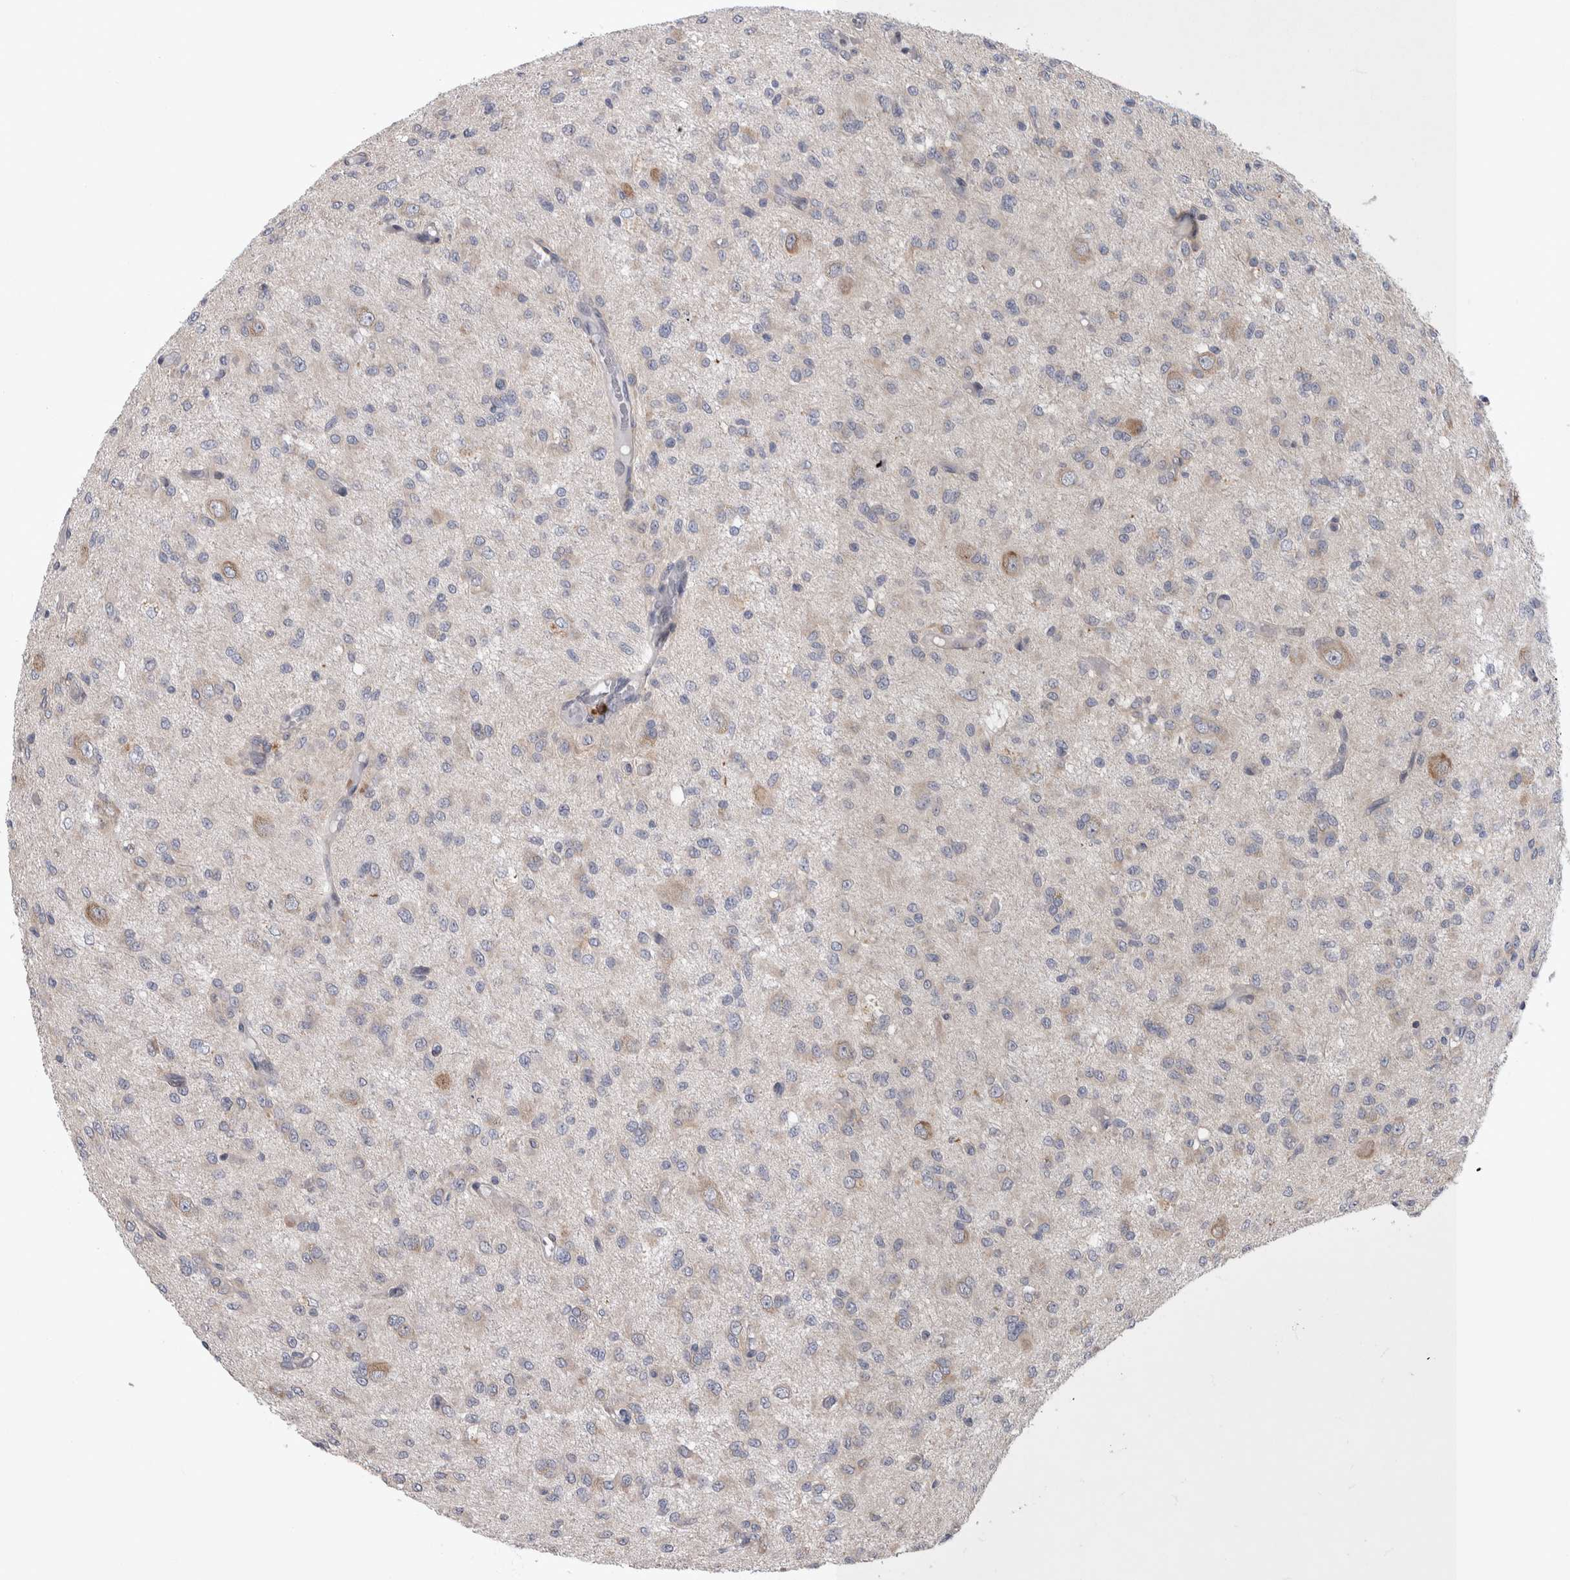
{"staining": {"intensity": "weak", "quantity": "25%-75%", "location": "cytoplasmic/membranous"}, "tissue": "glioma", "cell_type": "Tumor cells", "image_type": "cancer", "snomed": [{"axis": "morphology", "description": "Glioma, malignant, High grade"}, {"axis": "topography", "description": "Brain"}], "caption": "Tumor cells demonstrate low levels of weak cytoplasmic/membranous positivity in approximately 25%-75% of cells in human high-grade glioma (malignant). (IHC, brightfield microscopy, high magnification).", "gene": "IBTK", "patient": {"sex": "female", "age": 59}}